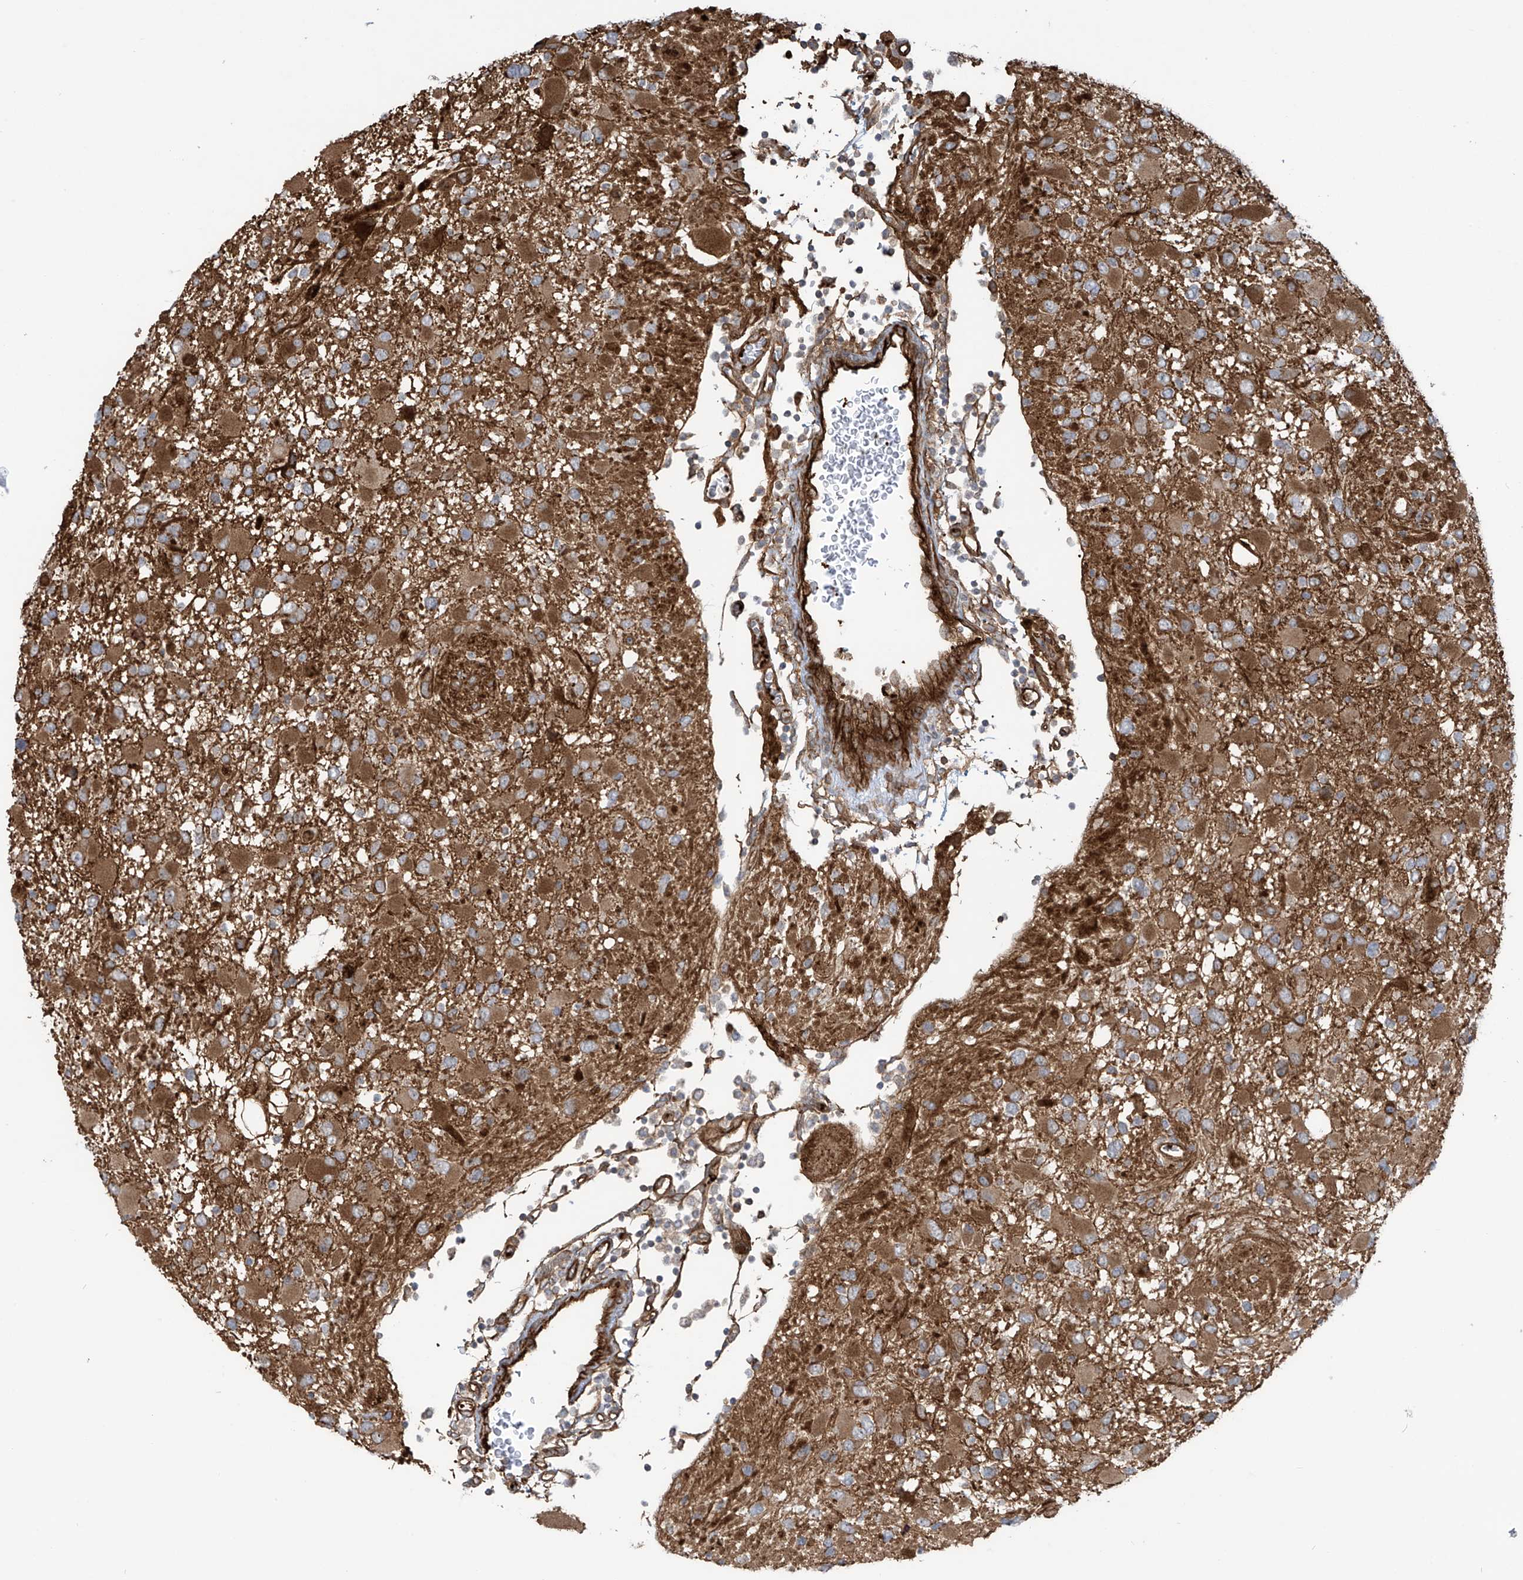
{"staining": {"intensity": "moderate", "quantity": ">75%", "location": "cytoplasmic/membranous"}, "tissue": "glioma", "cell_type": "Tumor cells", "image_type": "cancer", "snomed": [{"axis": "morphology", "description": "Glioma, malignant, High grade"}, {"axis": "topography", "description": "Brain"}], "caption": "A micrograph showing moderate cytoplasmic/membranous expression in about >75% of tumor cells in glioma, as visualized by brown immunohistochemical staining.", "gene": "SLC9A2", "patient": {"sex": "male", "age": 53}}